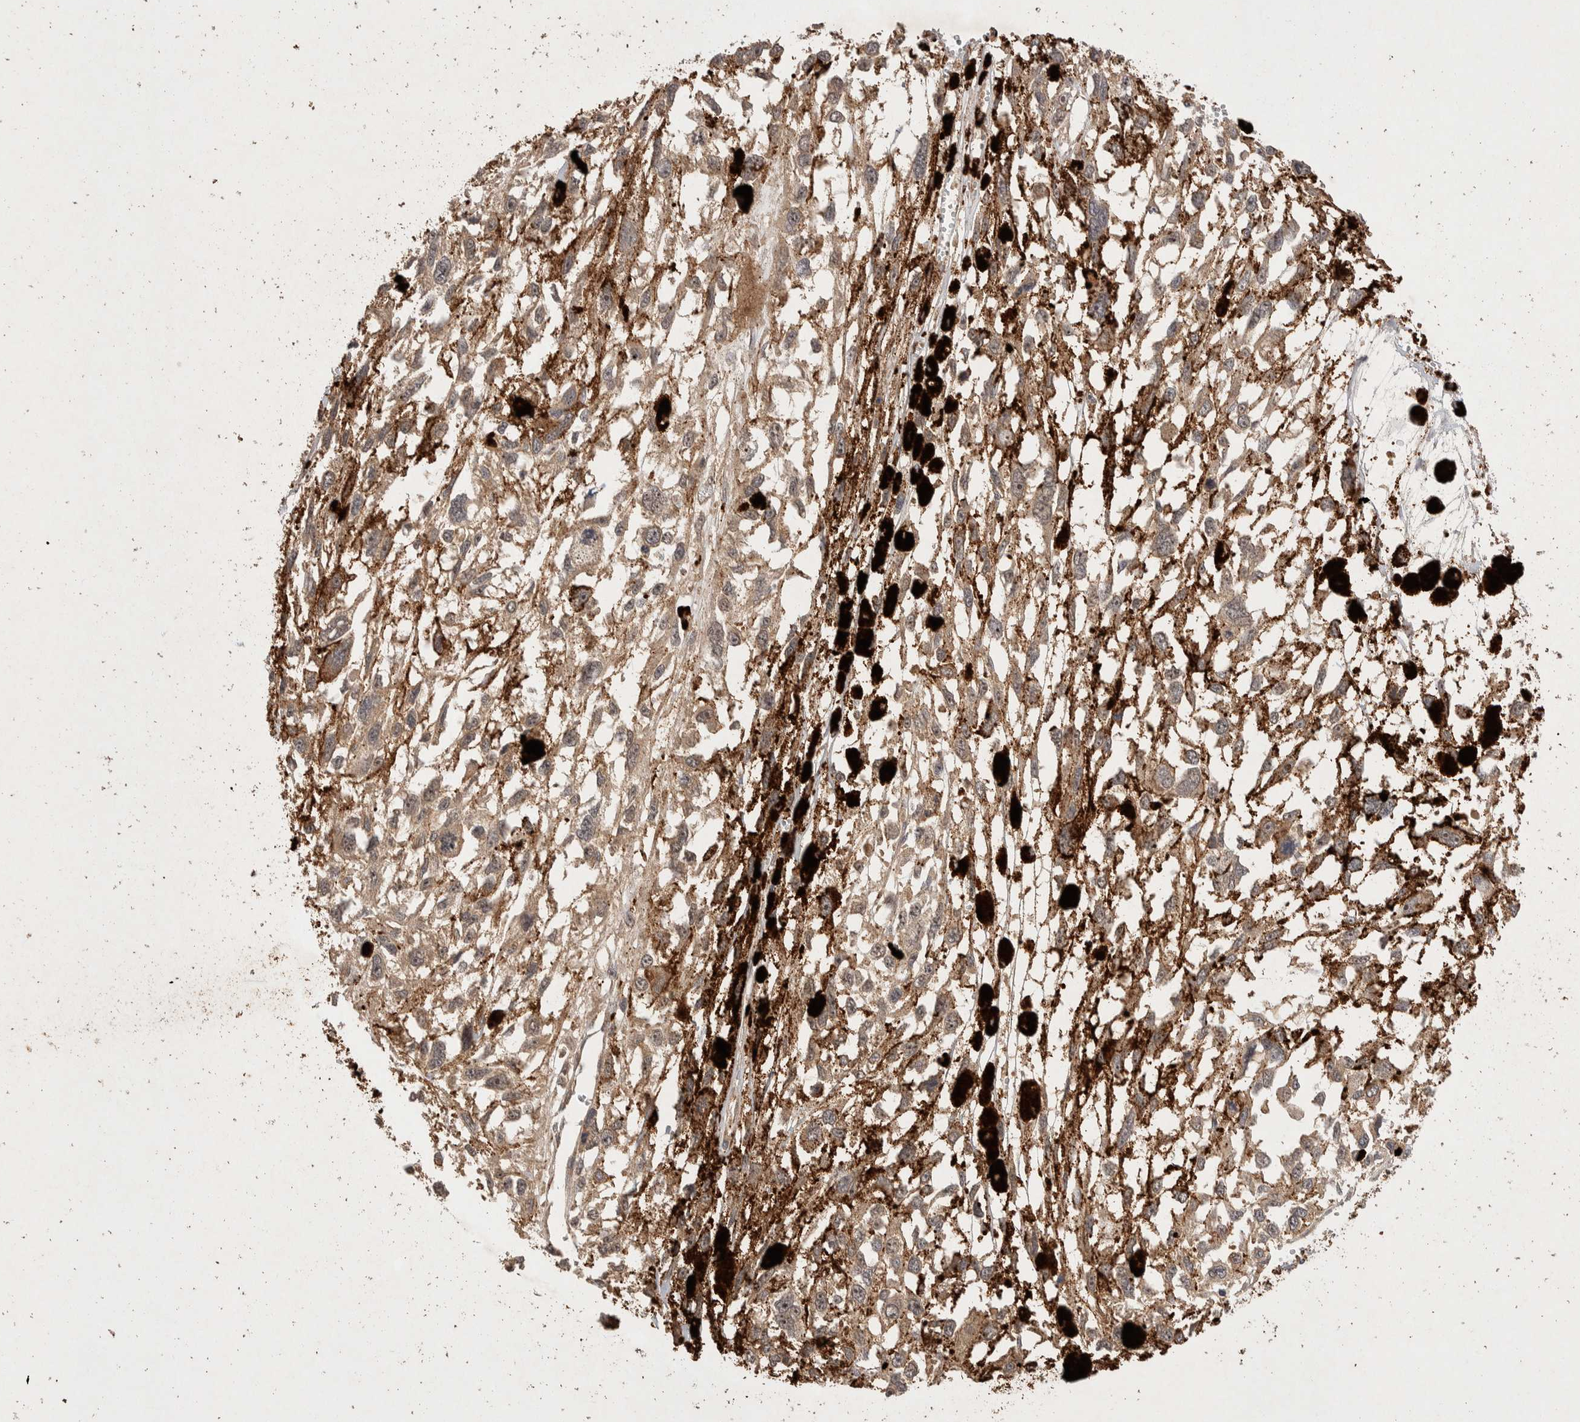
{"staining": {"intensity": "weak", "quantity": ">75%", "location": "cytoplasmic/membranous"}, "tissue": "melanoma", "cell_type": "Tumor cells", "image_type": "cancer", "snomed": [{"axis": "morphology", "description": "Malignant melanoma, Metastatic site"}, {"axis": "topography", "description": "Lymph node"}], "caption": "A brown stain shows weak cytoplasmic/membranous expression of a protein in malignant melanoma (metastatic site) tumor cells. (IHC, brightfield microscopy, high magnification).", "gene": "NSMAF", "patient": {"sex": "male", "age": 59}}